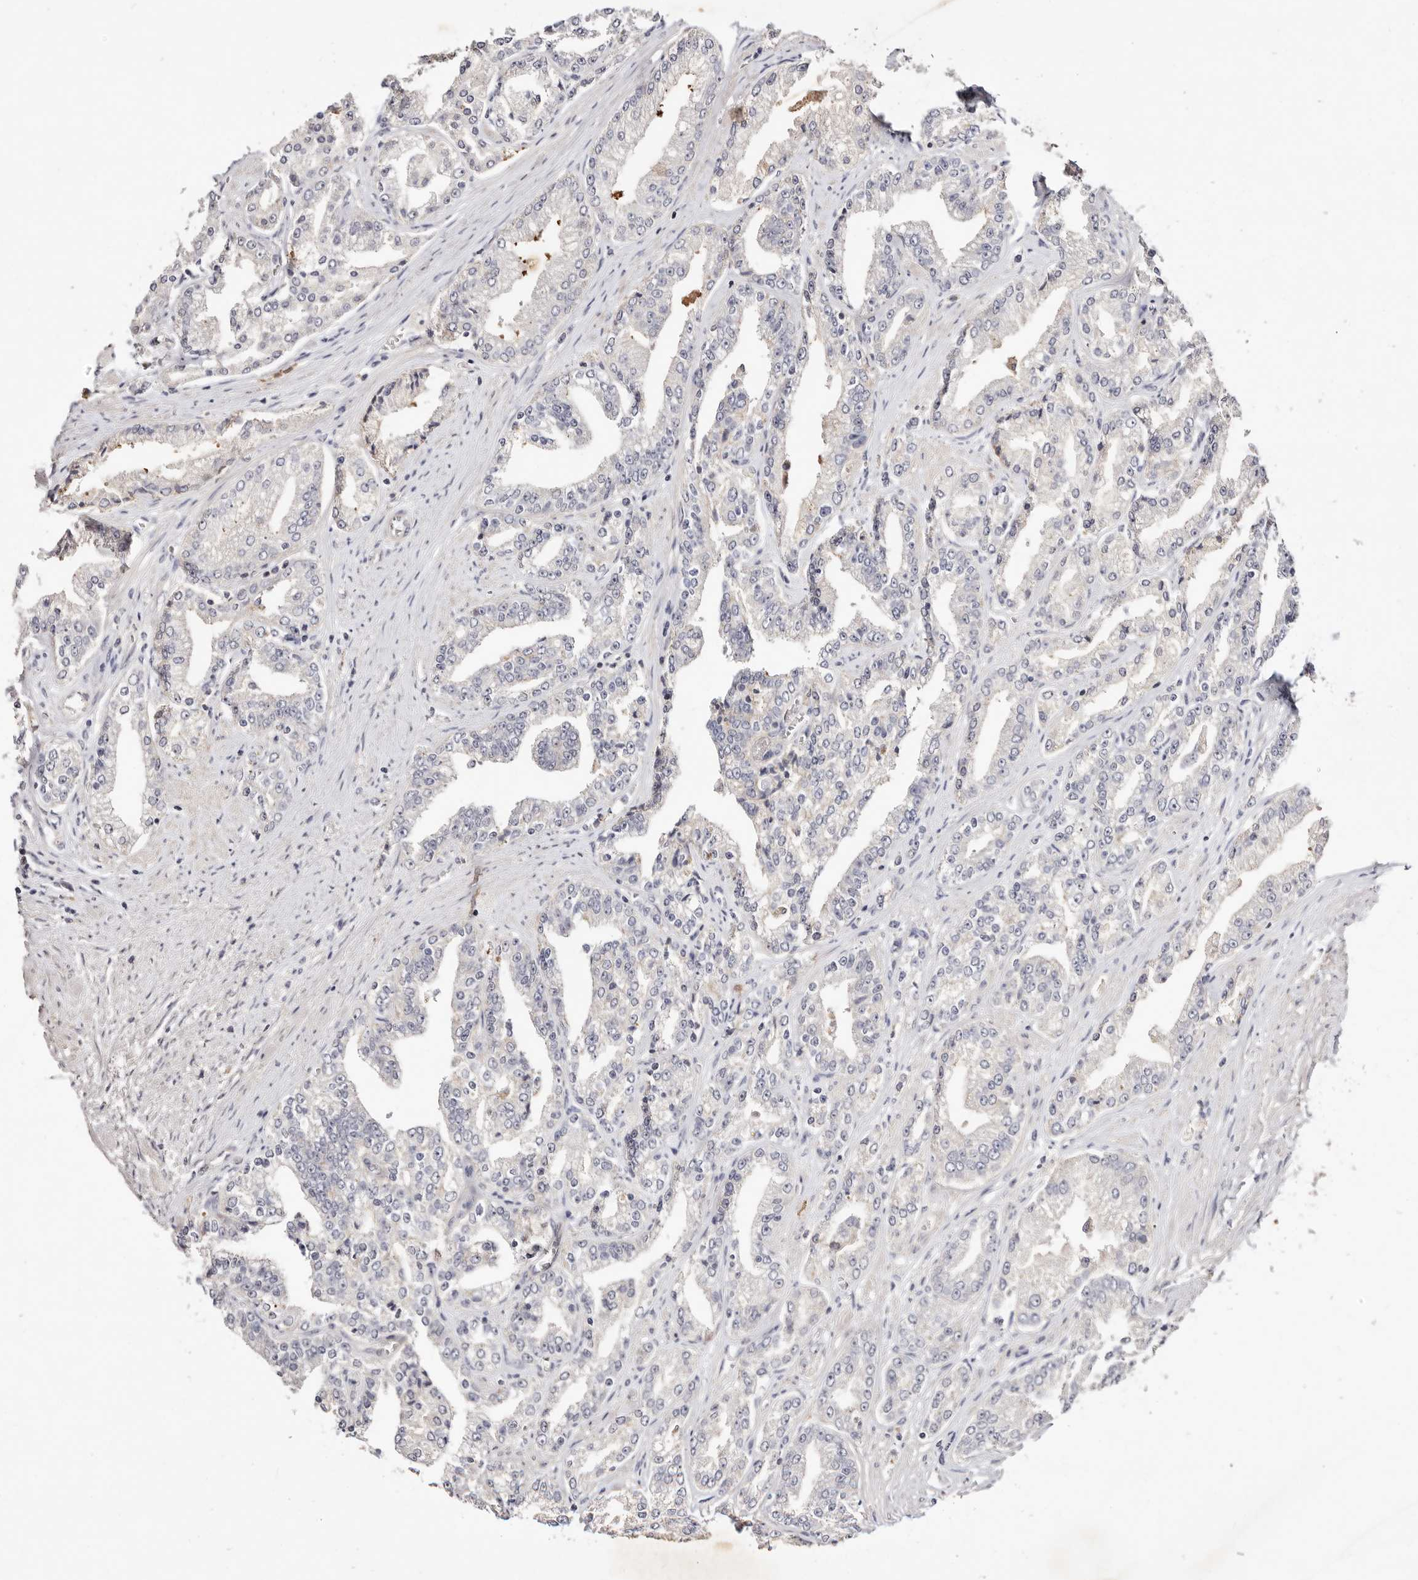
{"staining": {"intensity": "negative", "quantity": "none", "location": "none"}, "tissue": "prostate cancer", "cell_type": "Tumor cells", "image_type": "cancer", "snomed": [{"axis": "morphology", "description": "Adenocarcinoma, High grade"}, {"axis": "topography", "description": "Prostate"}], "caption": "Immunohistochemical staining of high-grade adenocarcinoma (prostate) demonstrates no significant staining in tumor cells. (IHC, brightfield microscopy, high magnification).", "gene": "SLC35B2", "patient": {"sex": "male", "age": 71}}